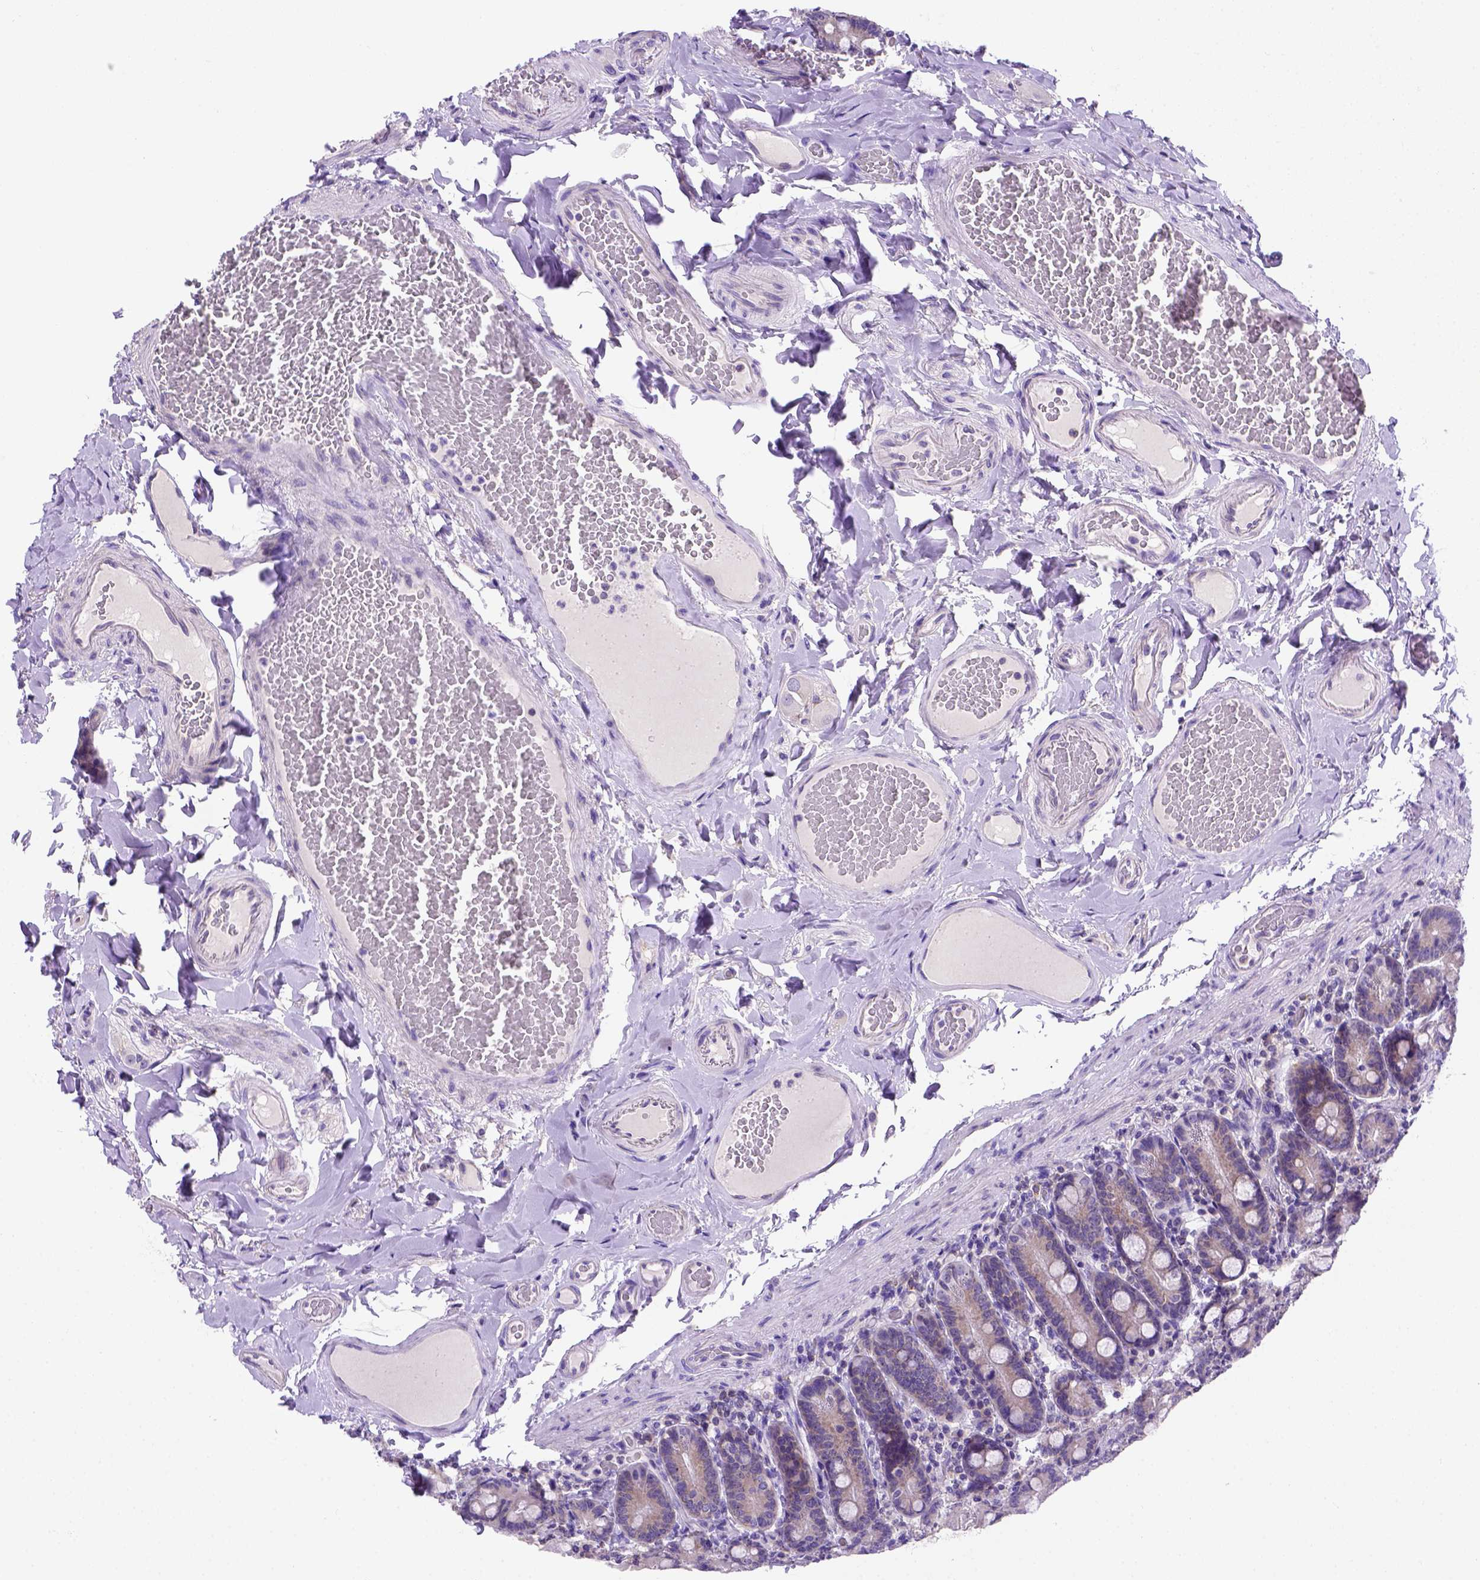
{"staining": {"intensity": "weak", "quantity": "25%-75%", "location": "cytoplasmic/membranous"}, "tissue": "duodenum", "cell_type": "Glandular cells", "image_type": "normal", "snomed": [{"axis": "morphology", "description": "Normal tissue, NOS"}, {"axis": "topography", "description": "Duodenum"}], "caption": "Protein analysis of benign duodenum displays weak cytoplasmic/membranous positivity in about 25%-75% of glandular cells. (DAB = brown stain, brightfield microscopy at high magnification).", "gene": "FOXI1", "patient": {"sex": "female", "age": 62}}